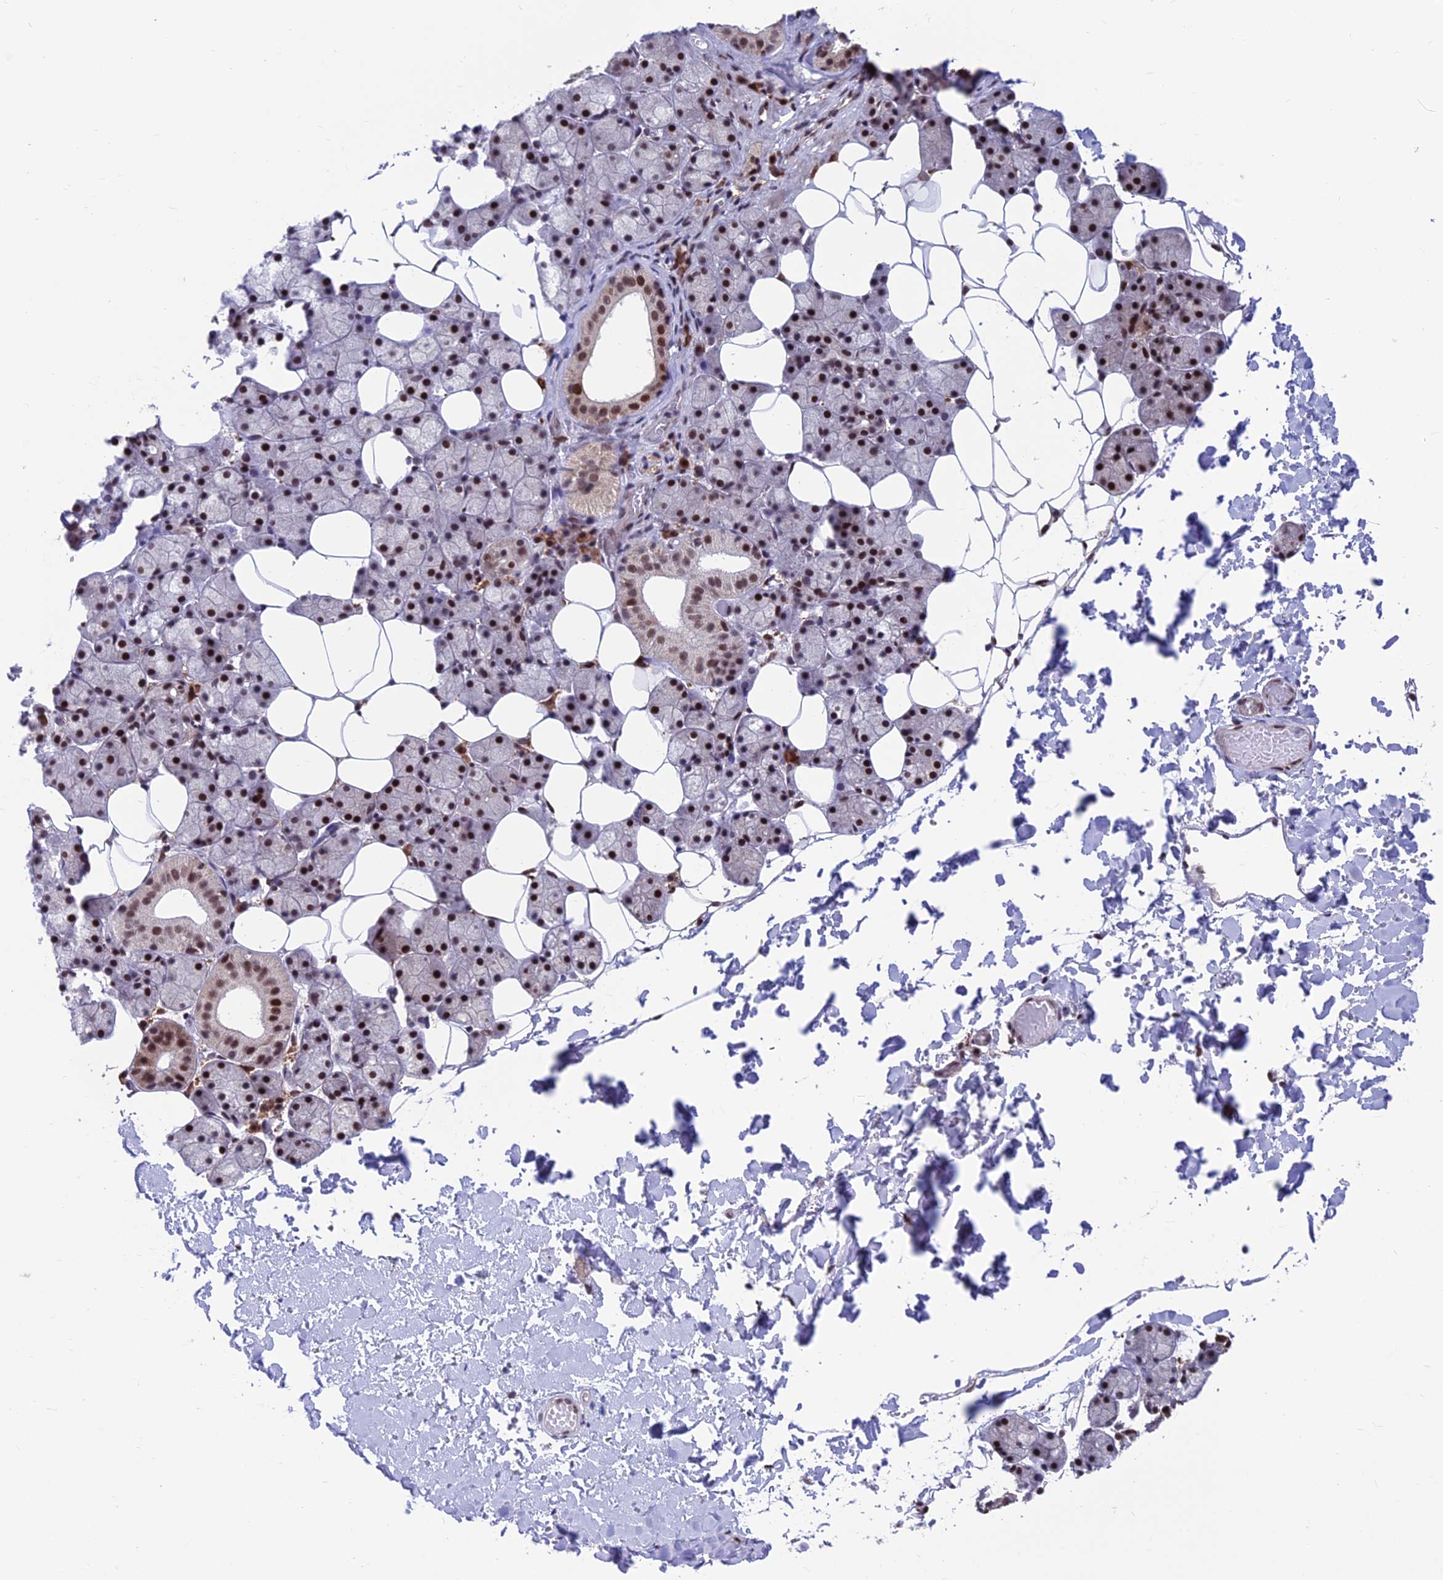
{"staining": {"intensity": "strong", "quantity": "25%-75%", "location": "nuclear"}, "tissue": "salivary gland", "cell_type": "Glandular cells", "image_type": "normal", "snomed": [{"axis": "morphology", "description": "Normal tissue, NOS"}, {"axis": "topography", "description": "Salivary gland"}], "caption": "Immunohistochemical staining of unremarkable human salivary gland exhibits high levels of strong nuclear staining in about 25%-75% of glandular cells. The protein is shown in brown color, while the nuclei are stained blue.", "gene": "KIAA1191", "patient": {"sex": "female", "age": 33}}